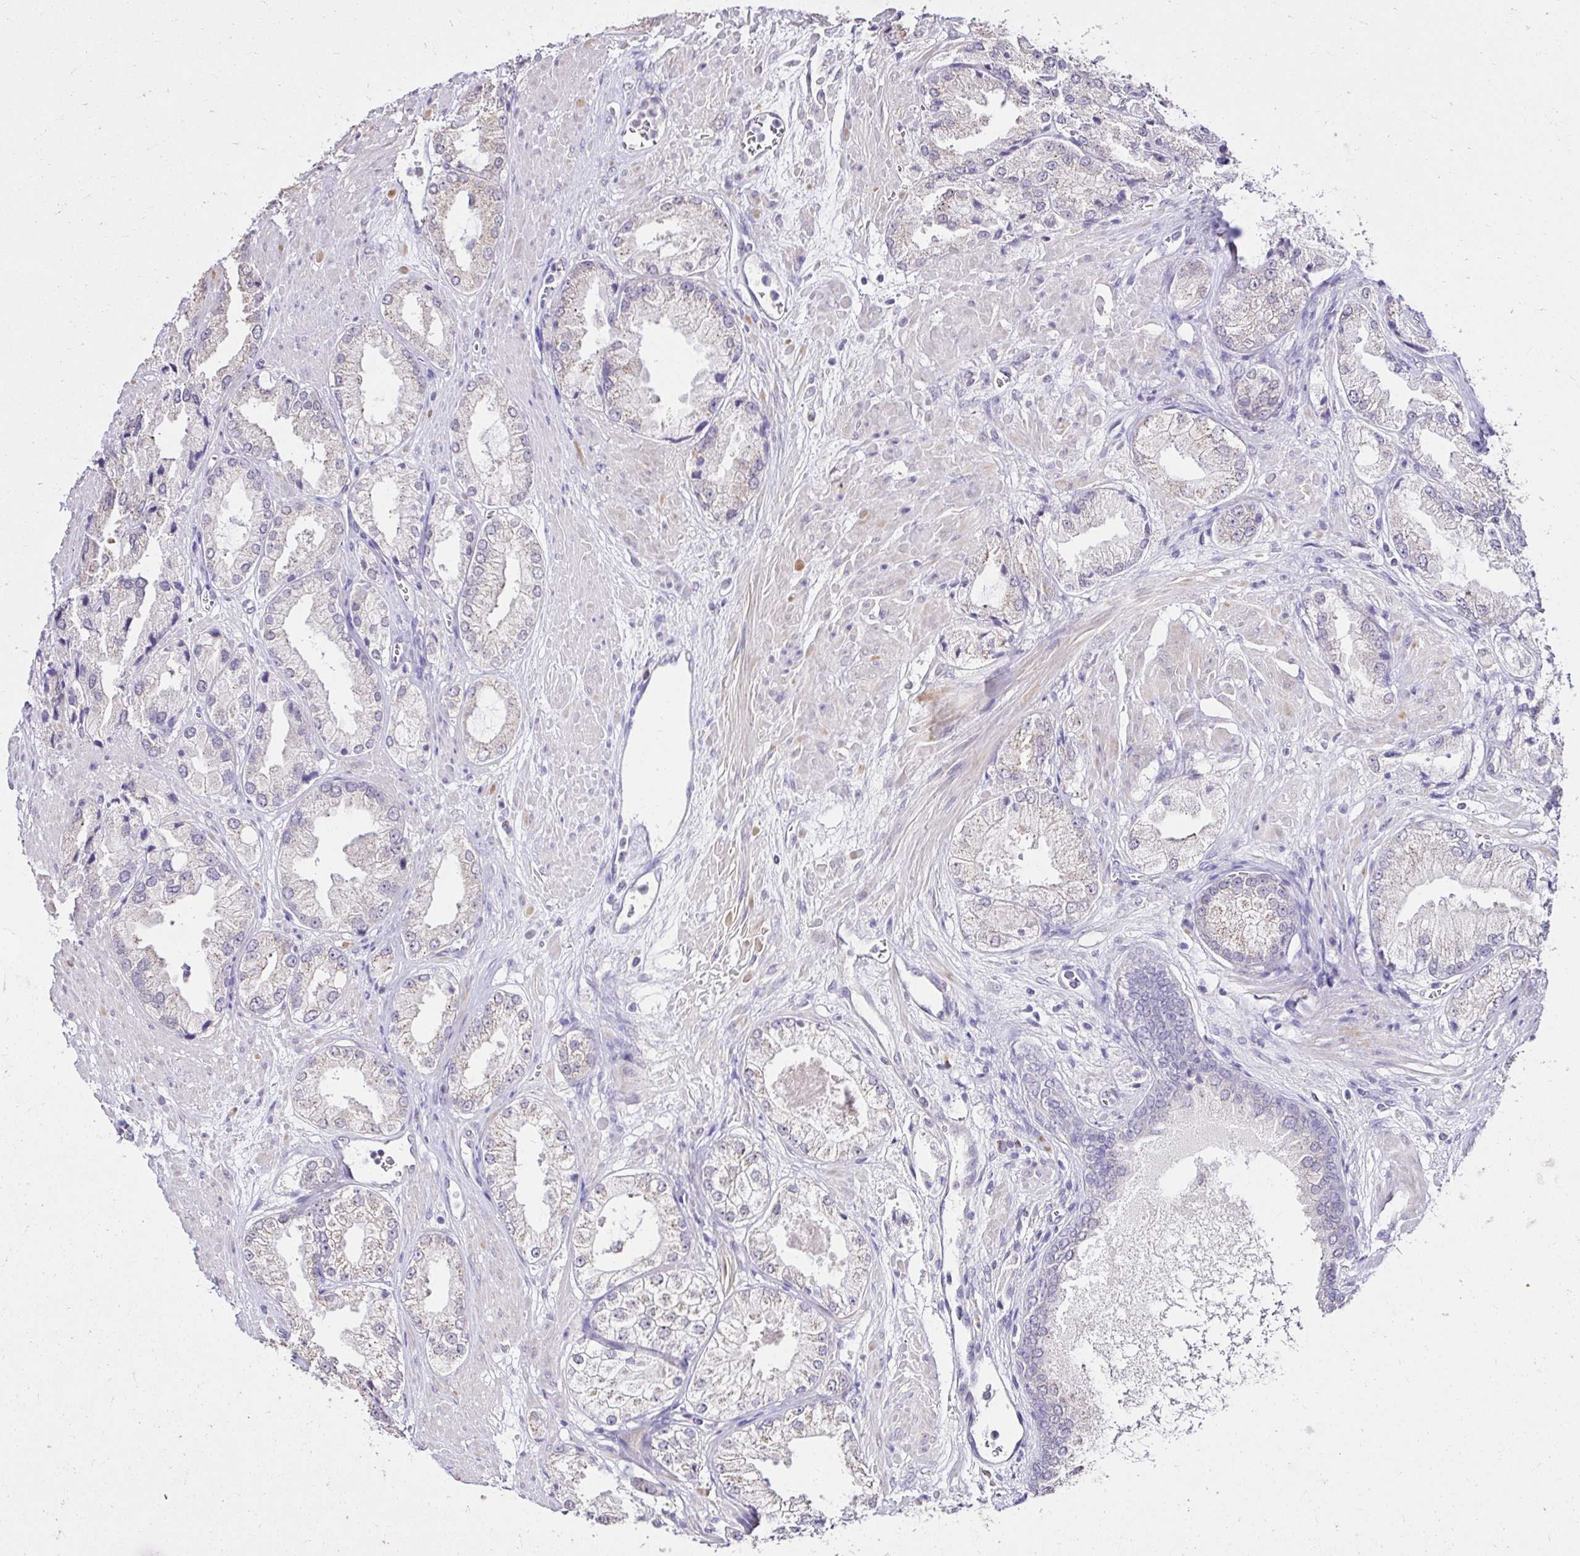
{"staining": {"intensity": "negative", "quantity": "none", "location": "none"}, "tissue": "prostate cancer", "cell_type": "Tumor cells", "image_type": "cancer", "snomed": [{"axis": "morphology", "description": "Adenocarcinoma, High grade"}, {"axis": "topography", "description": "Prostate"}], "caption": "IHC histopathology image of neoplastic tissue: high-grade adenocarcinoma (prostate) stained with DAB reveals no significant protein positivity in tumor cells.", "gene": "KIAA1210", "patient": {"sex": "male", "age": 68}}